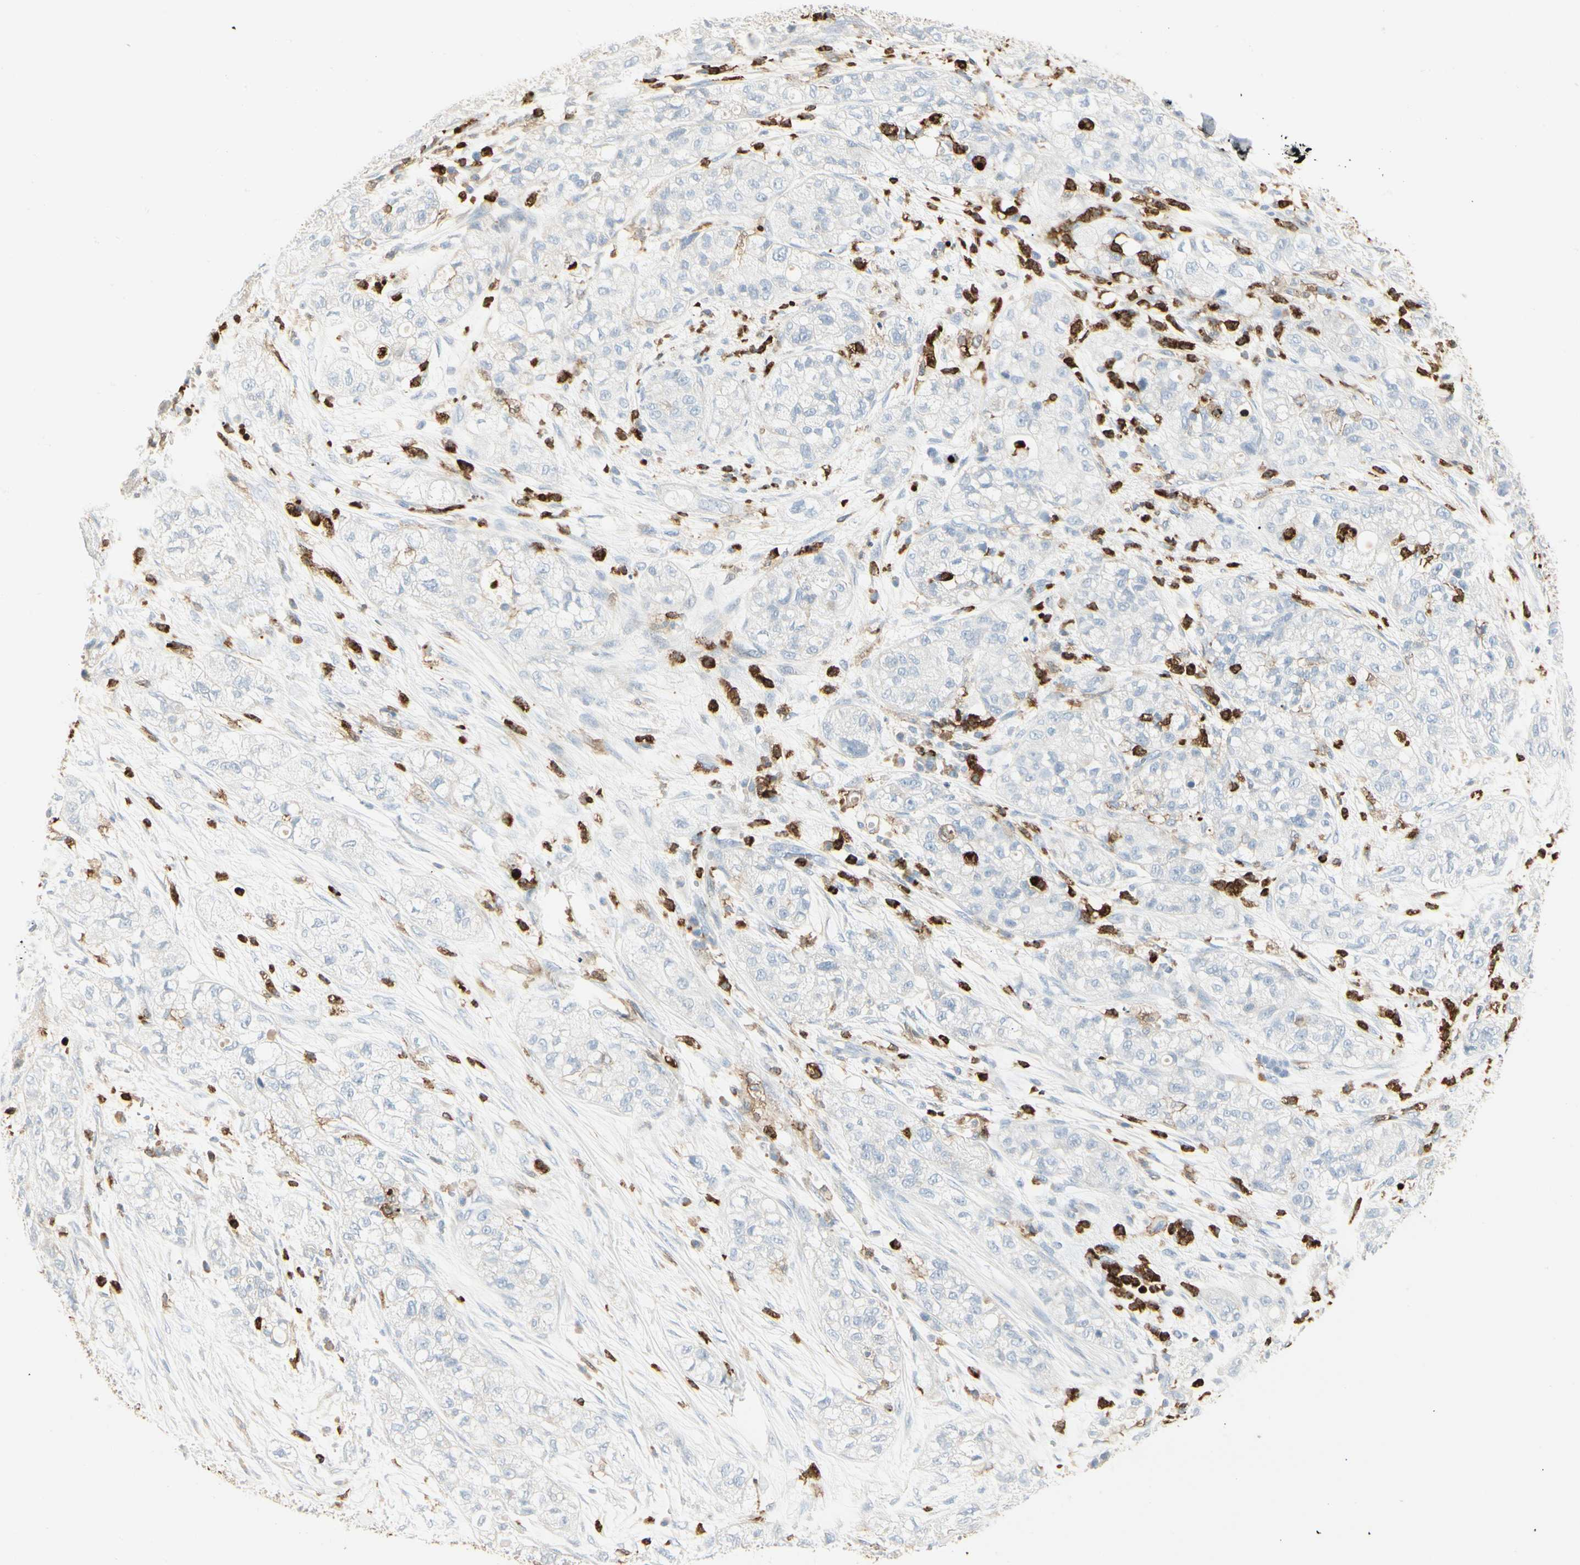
{"staining": {"intensity": "negative", "quantity": "none", "location": "none"}, "tissue": "pancreatic cancer", "cell_type": "Tumor cells", "image_type": "cancer", "snomed": [{"axis": "morphology", "description": "Adenocarcinoma, NOS"}, {"axis": "topography", "description": "Pancreas"}], "caption": "Immunohistochemistry (IHC) image of neoplastic tissue: pancreatic adenocarcinoma stained with DAB (3,3'-diaminobenzidine) shows no significant protein expression in tumor cells. (IHC, brightfield microscopy, high magnification).", "gene": "ITGB2", "patient": {"sex": "female", "age": 78}}